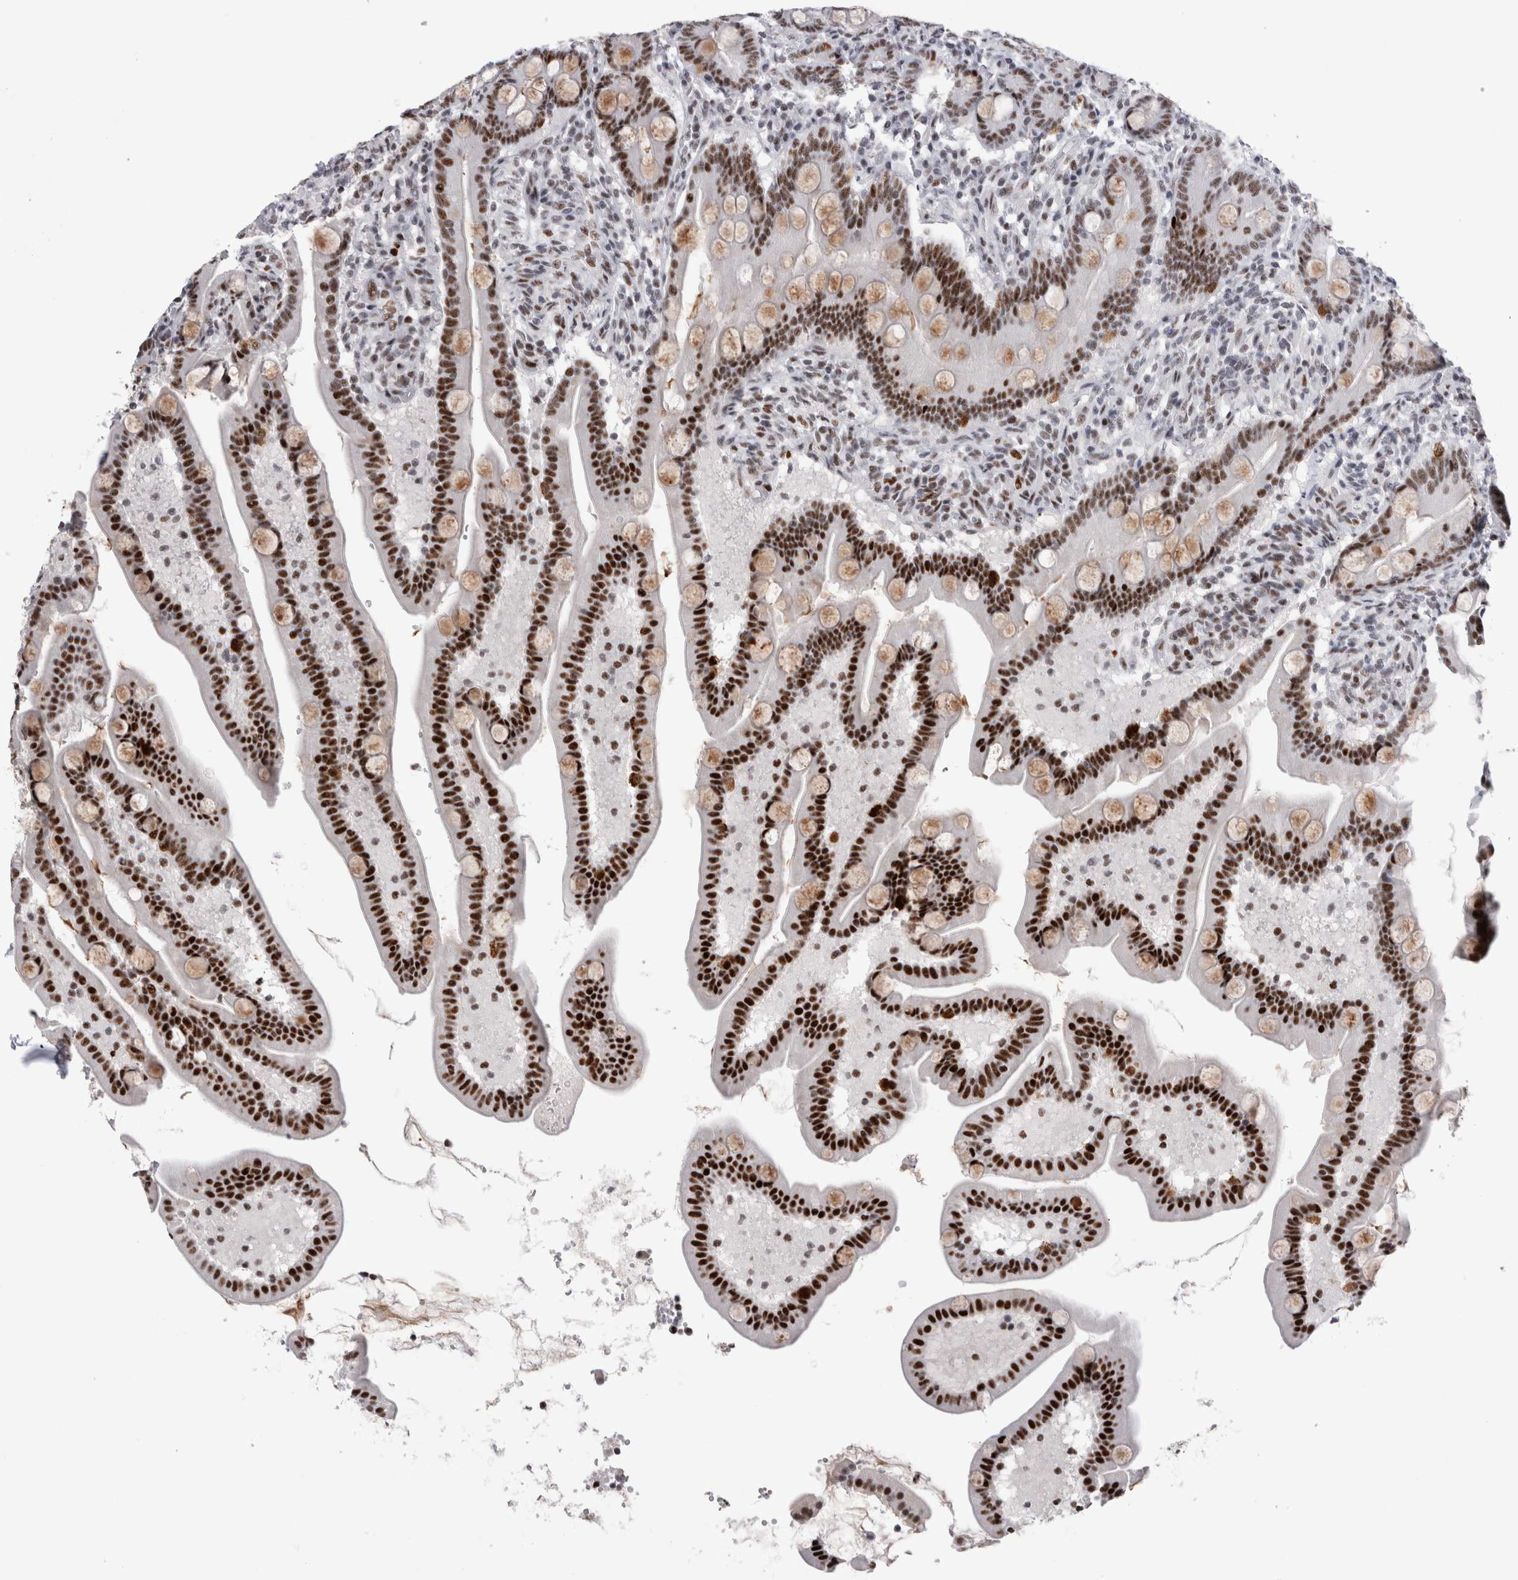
{"staining": {"intensity": "strong", "quantity": ">75%", "location": "cytoplasmic/membranous,nuclear"}, "tissue": "duodenum", "cell_type": "Glandular cells", "image_type": "normal", "snomed": [{"axis": "morphology", "description": "Normal tissue, NOS"}, {"axis": "topography", "description": "Duodenum"}], "caption": "Brown immunohistochemical staining in unremarkable duodenum reveals strong cytoplasmic/membranous,nuclear staining in approximately >75% of glandular cells. Ihc stains the protein in brown and the nuclei are stained blue.", "gene": "RBM6", "patient": {"sex": "male", "age": 54}}